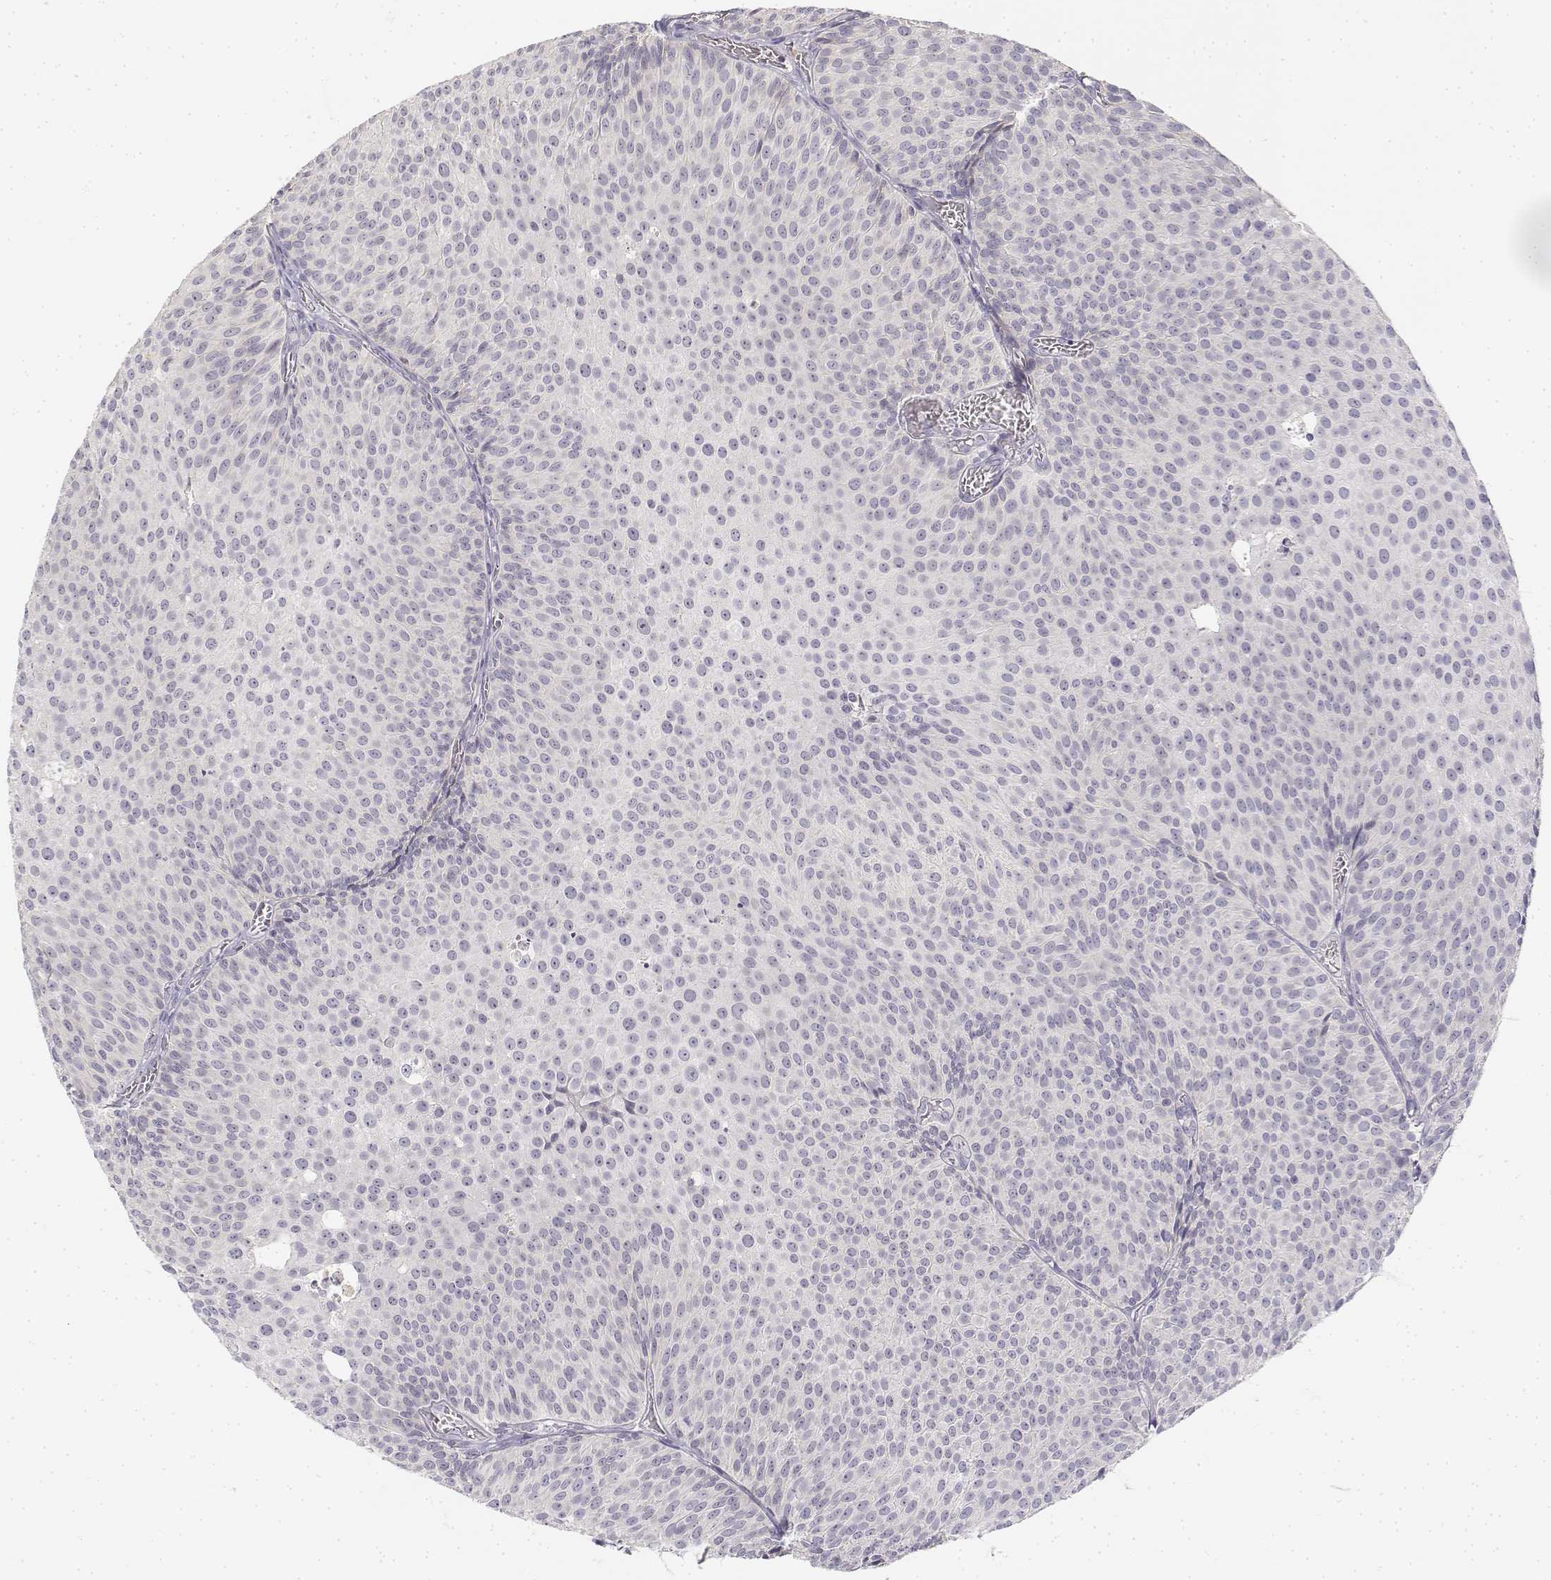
{"staining": {"intensity": "negative", "quantity": "none", "location": "none"}, "tissue": "urothelial cancer", "cell_type": "Tumor cells", "image_type": "cancer", "snomed": [{"axis": "morphology", "description": "Urothelial carcinoma, Low grade"}, {"axis": "topography", "description": "Urinary bladder"}], "caption": "Tumor cells show no significant staining in urothelial cancer. (DAB immunohistochemistry (IHC) with hematoxylin counter stain).", "gene": "GLIPR1L2", "patient": {"sex": "male", "age": 63}}